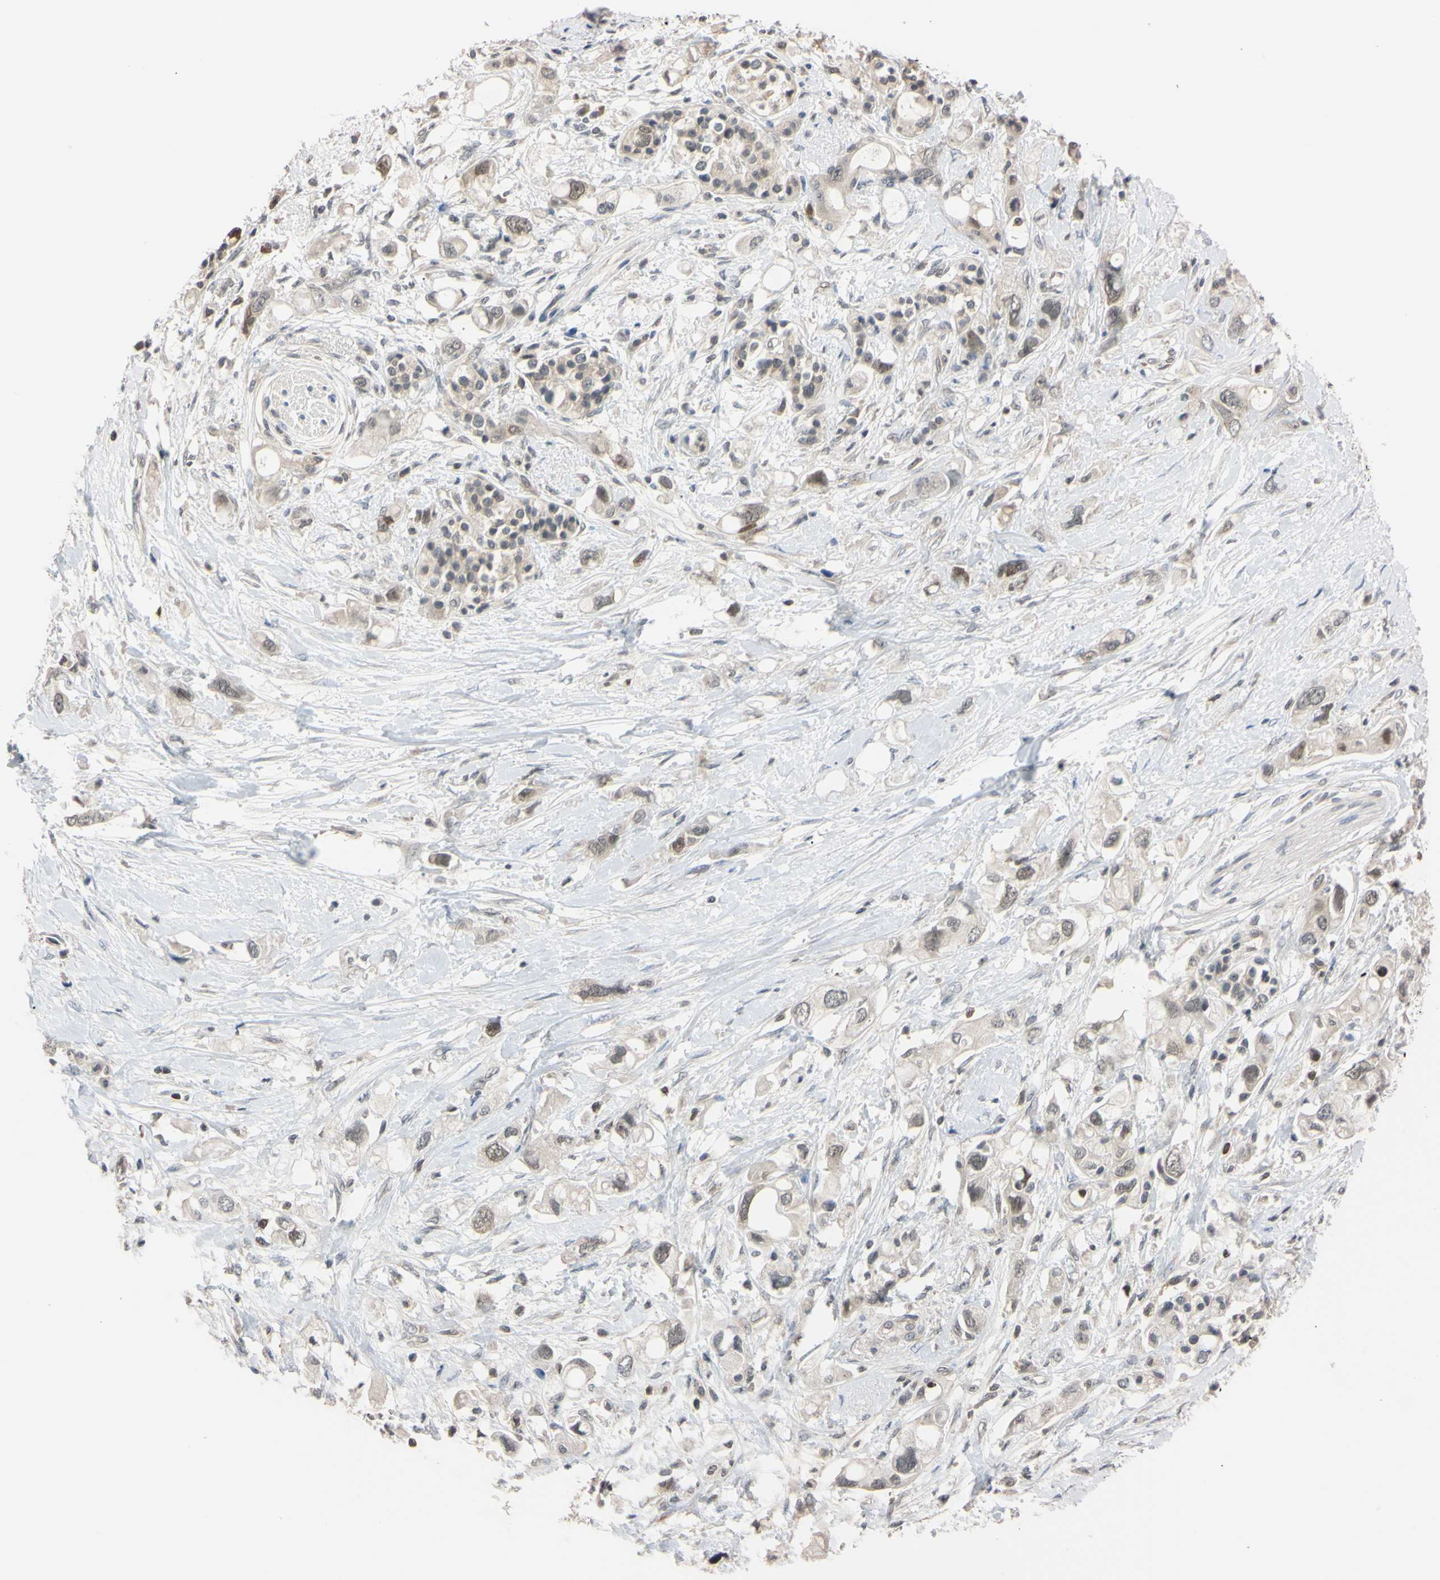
{"staining": {"intensity": "weak", "quantity": "<25%", "location": "nuclear"}, "tissue": "pancreatic cancer", "cell_type": "Tumor cells", "image_type": "cancer", "snomed": [{"axis": "morphology", "description": "Adenocarcinoma, NOS"}, {"axis": "topography", "description": "Pancreas"}], "caption": "A micrograph of human pancreatic adenocarcinoma is negative for staining in tumor cells. (DAB immunohistochemistry (IHC) with hematoxylin counter stain).", "gene": "UBE2I", "patient": {"sex": "female", "age": 56}}